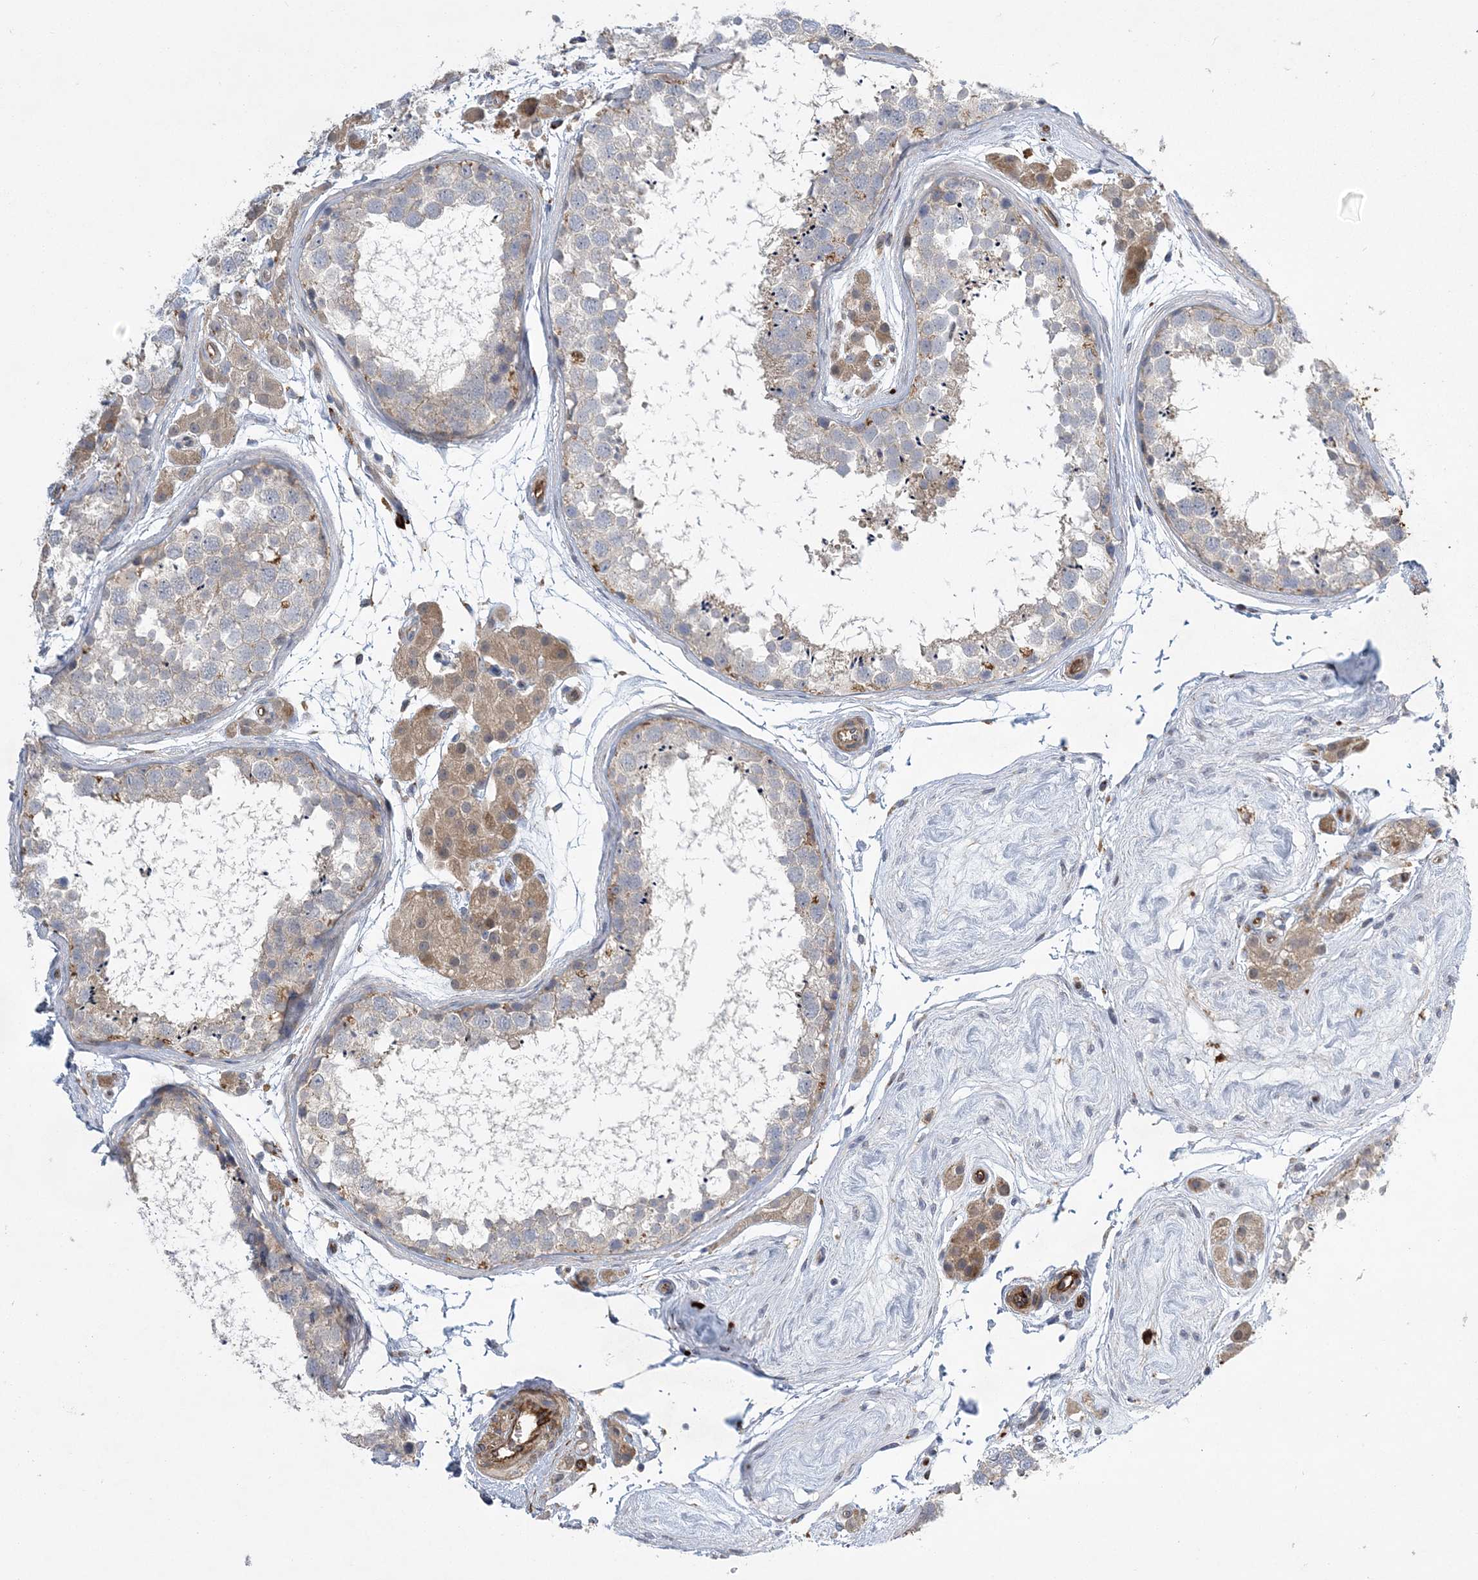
{"staining": {"intensity": "negative", "quantity": "none", "location": "none"}, "tissue": "testis", "cell_type": "Cells in seminiferous ducts", "image_type": "normal", "snomed": [{"axis": "morphology", "description": "Normal tissue, NOS"}, {"axis": "topography", "description": "Testis"}], "caption": "Immunohistochemistry (IHC) photomicrograph of benign testis: human testis stained with DAB (3,3'-diaminobenzidine) shows no significant protein positivity in cells in seminiferous ducts. Brightfield microscopy of immunohistochemistry (IHC) stained with DAB (3,3'-diaminobenzidine) (brown) and hematoxylin (blue), captured at high magnification.", "gene": "CALN1", "patient": {"sex": "male", "age": 56}}